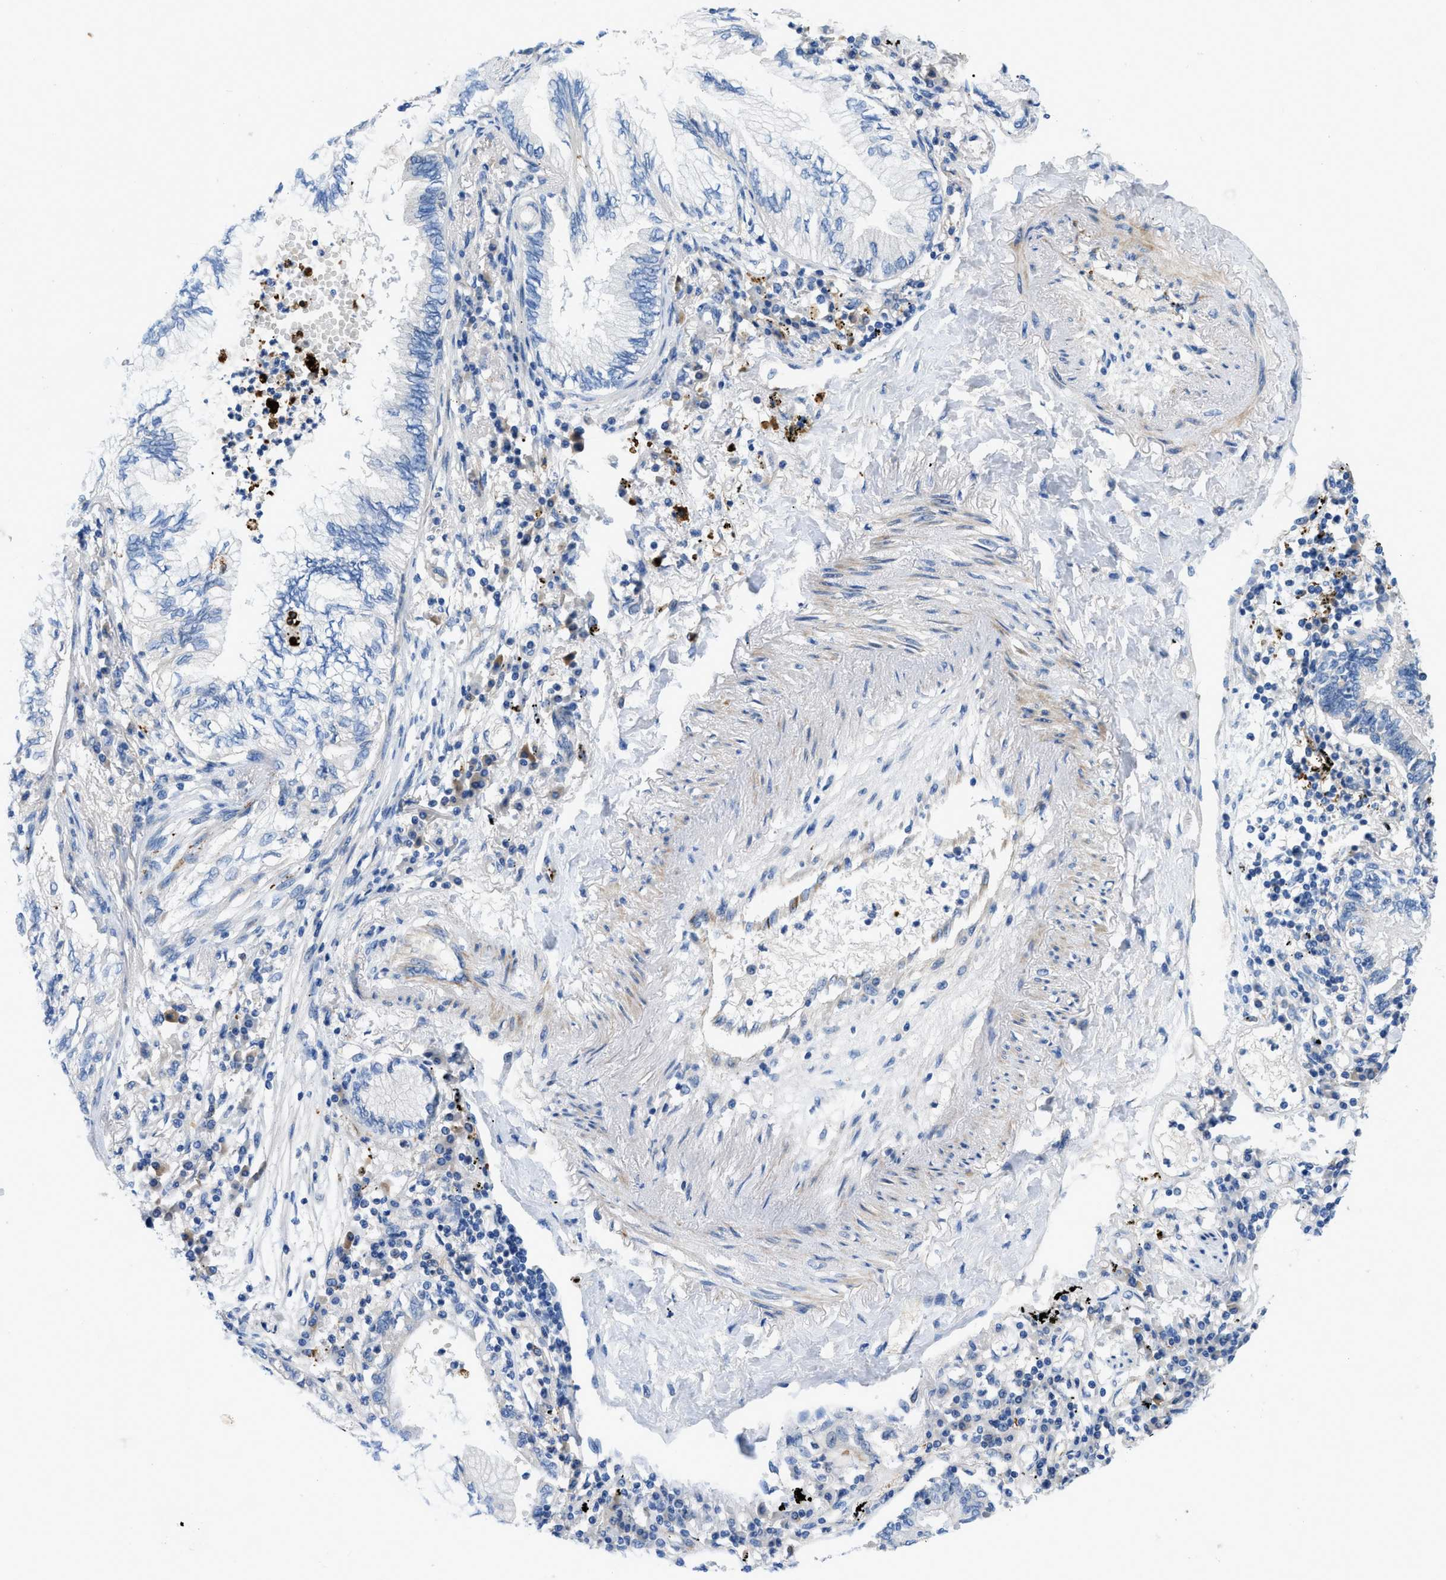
{"staining": {"intensity": "negative", "quantity": "none", "location": "none"}, "tissue": "lung cancer", "cell_type": "Tumor cells", "image_type": "cancer", "snomed": [{"axis": "morphology", "description": "Normal tissue, NOS"}, {"axis": "morphology", "description": "Adenocarcinoma, NOS"}, {"axis": "topography", "description": "Bronchus"}, {"axis": "topography", "description": "Lung"}], "caption": "Immunohistochemistry (IHC) micrograph of neoplastic tissue: human lung cancer (adenocarcinoma) stained with DAB (3,3'-diaminobenzidine) demonstrates no significant protein positivity in tumor cells.", "gene": "XCR1", "patient": {"sex": "female", "age": 70}}